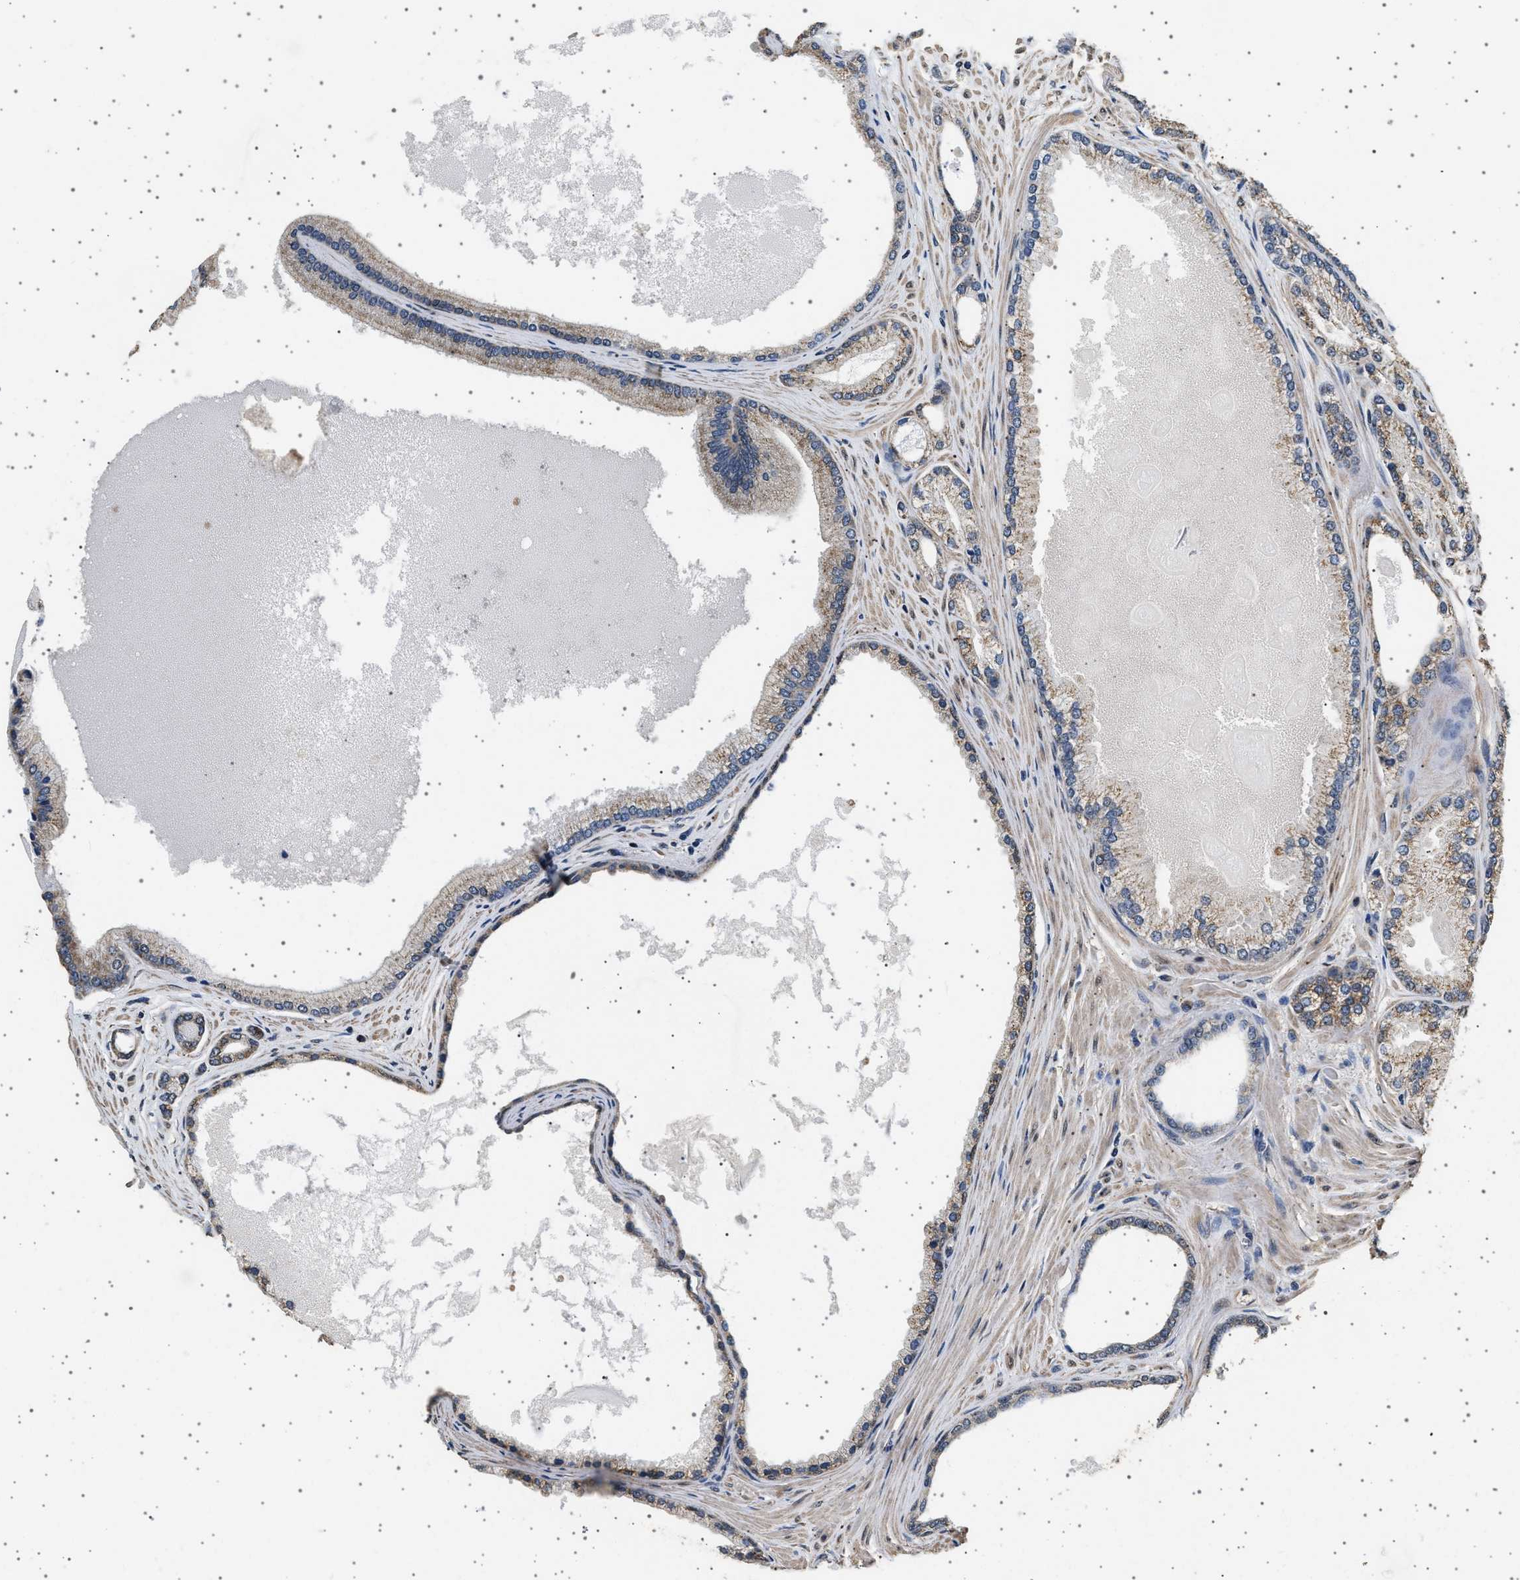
{"staining": {"intensity": "moderate", "quantity": ">75%", "location": "cytoplasmic/membranous"}, "tissue": "prostate cancer", "cell_type": "Tumor cells", "image_type": "cancer", "snomed": [{"axis": "morphology", "description": "Adenocarcinoma, High grade"}, {"axis": "topography", "description": "Prostate"}], "caption": "Adenocarcinoma (high-grade) (prostate) stained for a protein displays moderate cytoplasmic/membranous positivity in tumor cells.", "gene": "KCNA4", "patient": {"sex": "male", "age": 71}}